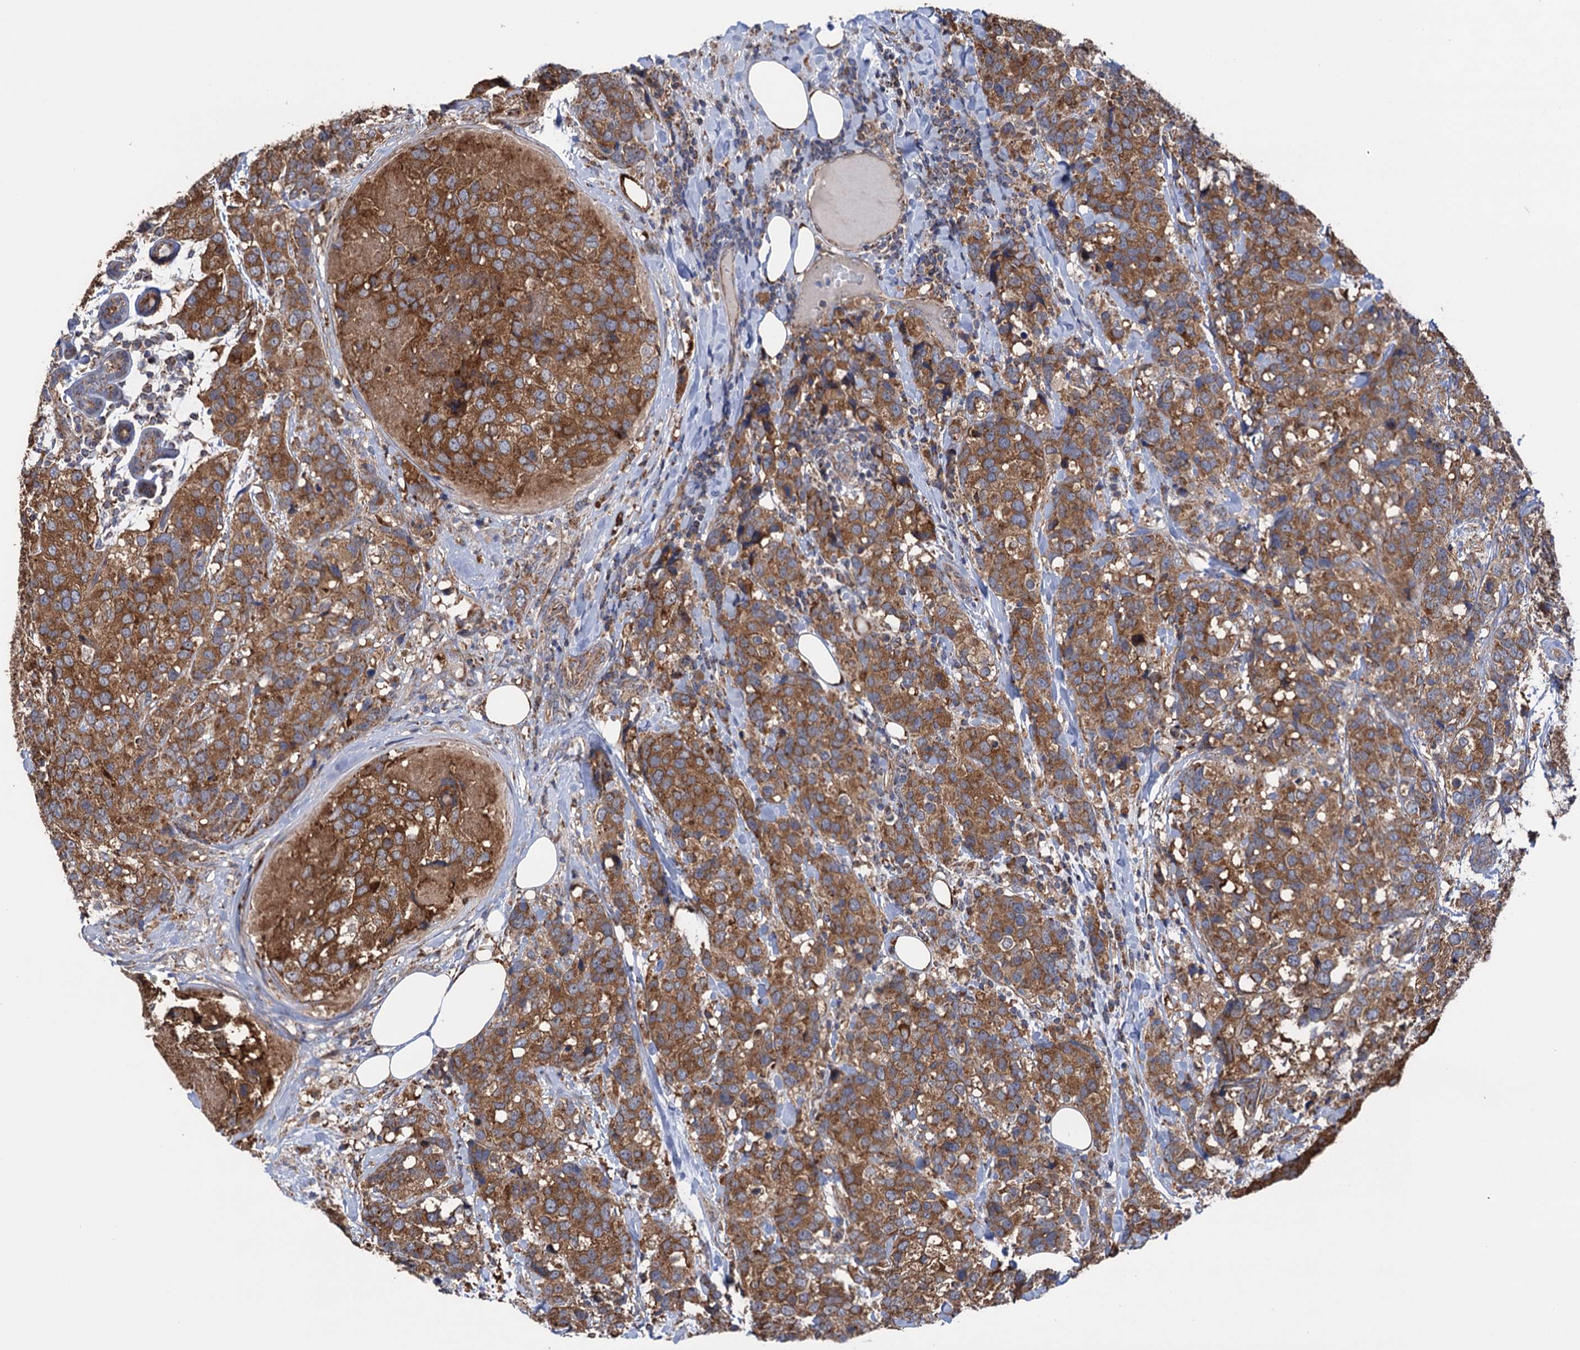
{"staining": {"intensity": "moderate", "quantity": ">75%", "location": "cytoplasmic/membranous"}, "tissue": "breast cancer", "cell_type": "Tumor cells", "image_type": "cancer", "snomed": [{"axis": "morphology", "description": "Lobular carcinoma"}, {"axis": "topography", "description": "Breast"}], "caption": "High-magnification brightfield microscopy of breast lobular carcinoma stained with DAB (3,3'-diaminobenzidine) (brown) and counterstained with hematoxylin (blue). tumor cells exhibit moderate cytoplasmic/membranous staining is seen in about>75% of cells.", "gene": "SUCLA2", "patient": {"sex": "female", "age": 59}}